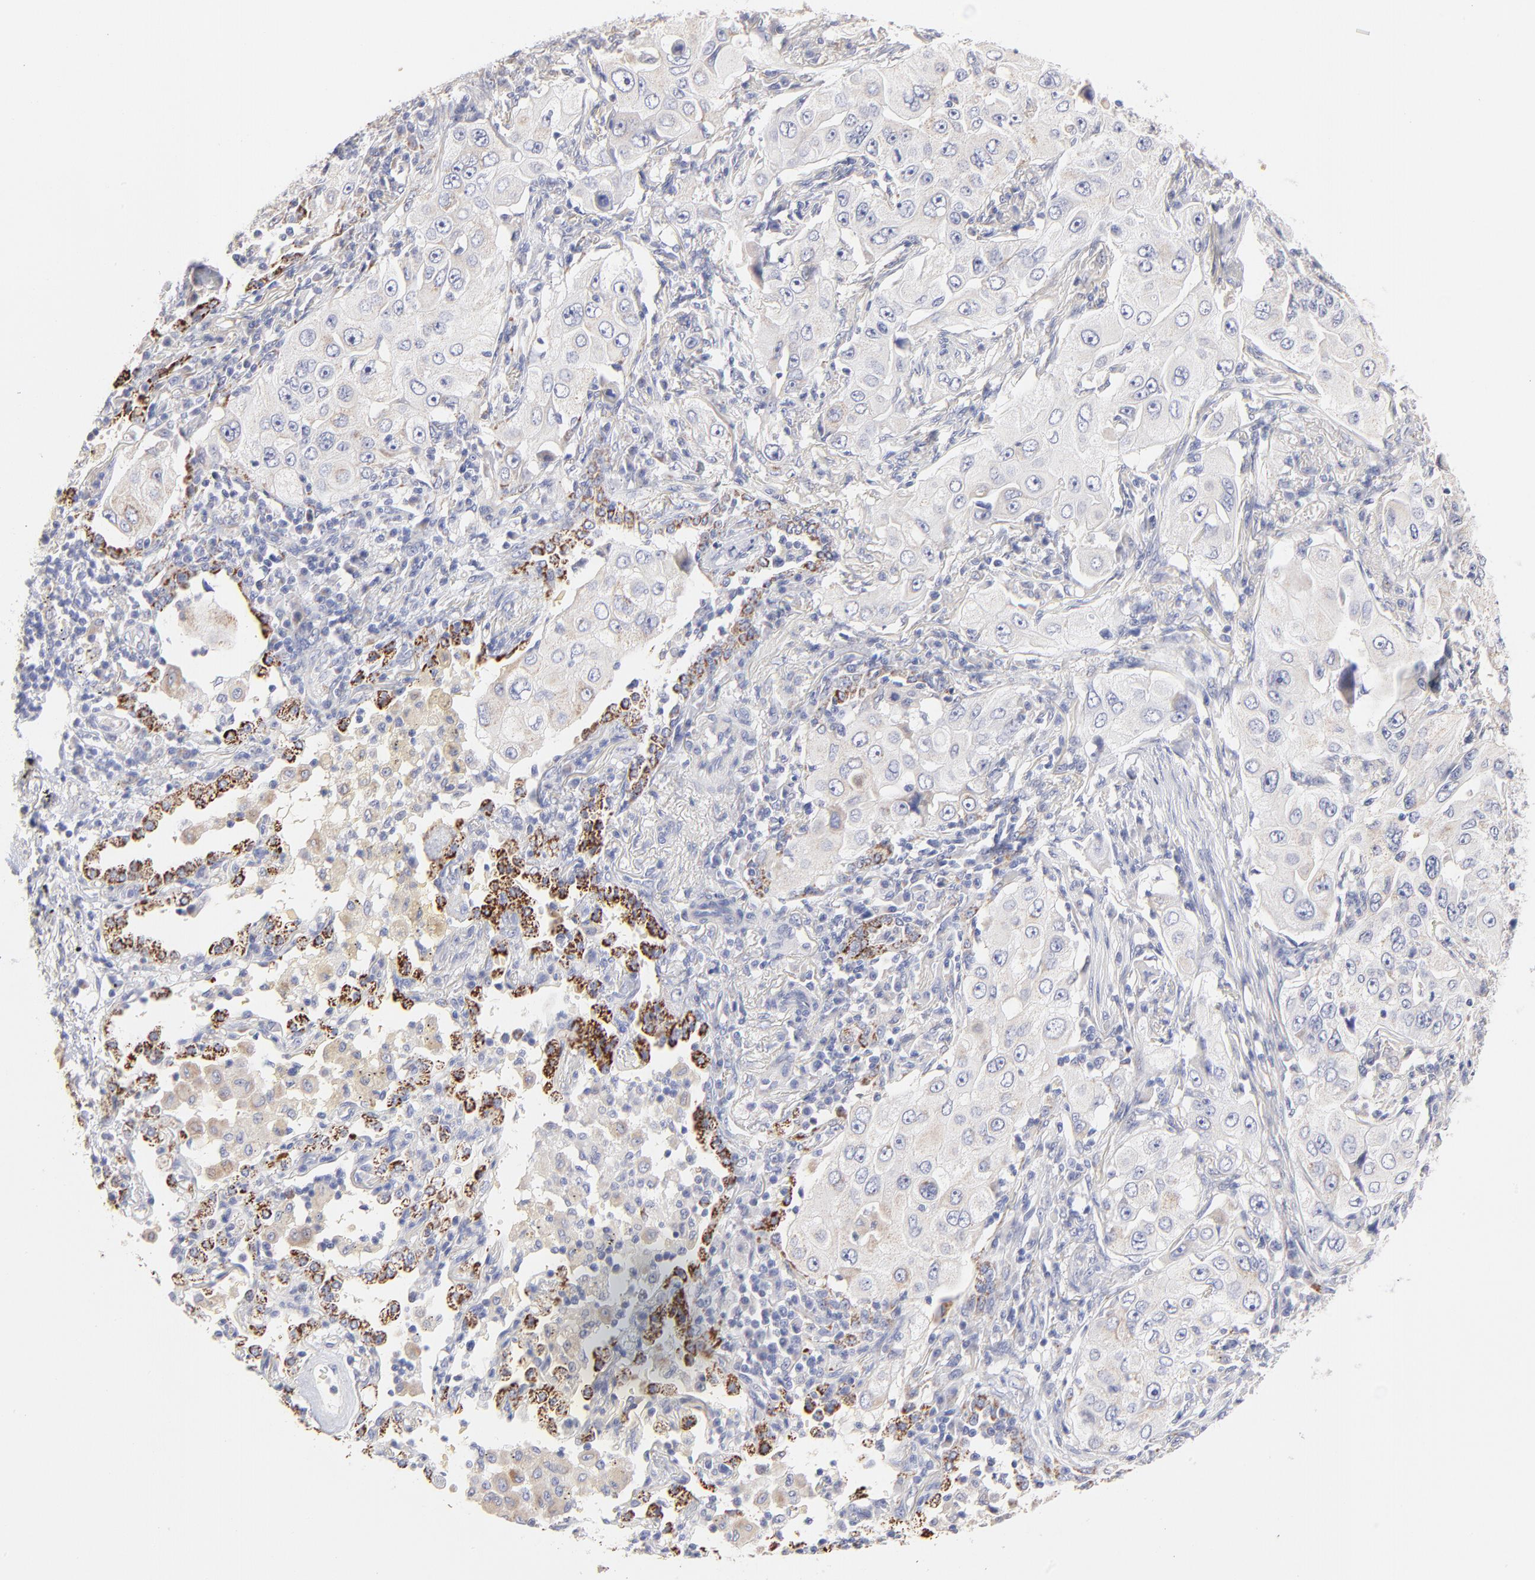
{"staining": {"intensity": "weak", "quantity": ">75%", "location": "cytoplasmic/membranous"}, "tissue": "lung cancer", "cell_type": "Tumor cells", "image_type": "cancer", "snomed": [{"axis": "morphology", "description": "Adenocarcinoma, NOS"}, {"axis": "topography", "description": "Lung"}], "caption": "This is a histology image of immunohistochemistry (IHC) staining of adenocarcinoma (lung), which shows weak positivity in the cytoplasmic/membranous of tumor cells.", "gene": "TST", "patient": {"sex": "male", "age": 84}}